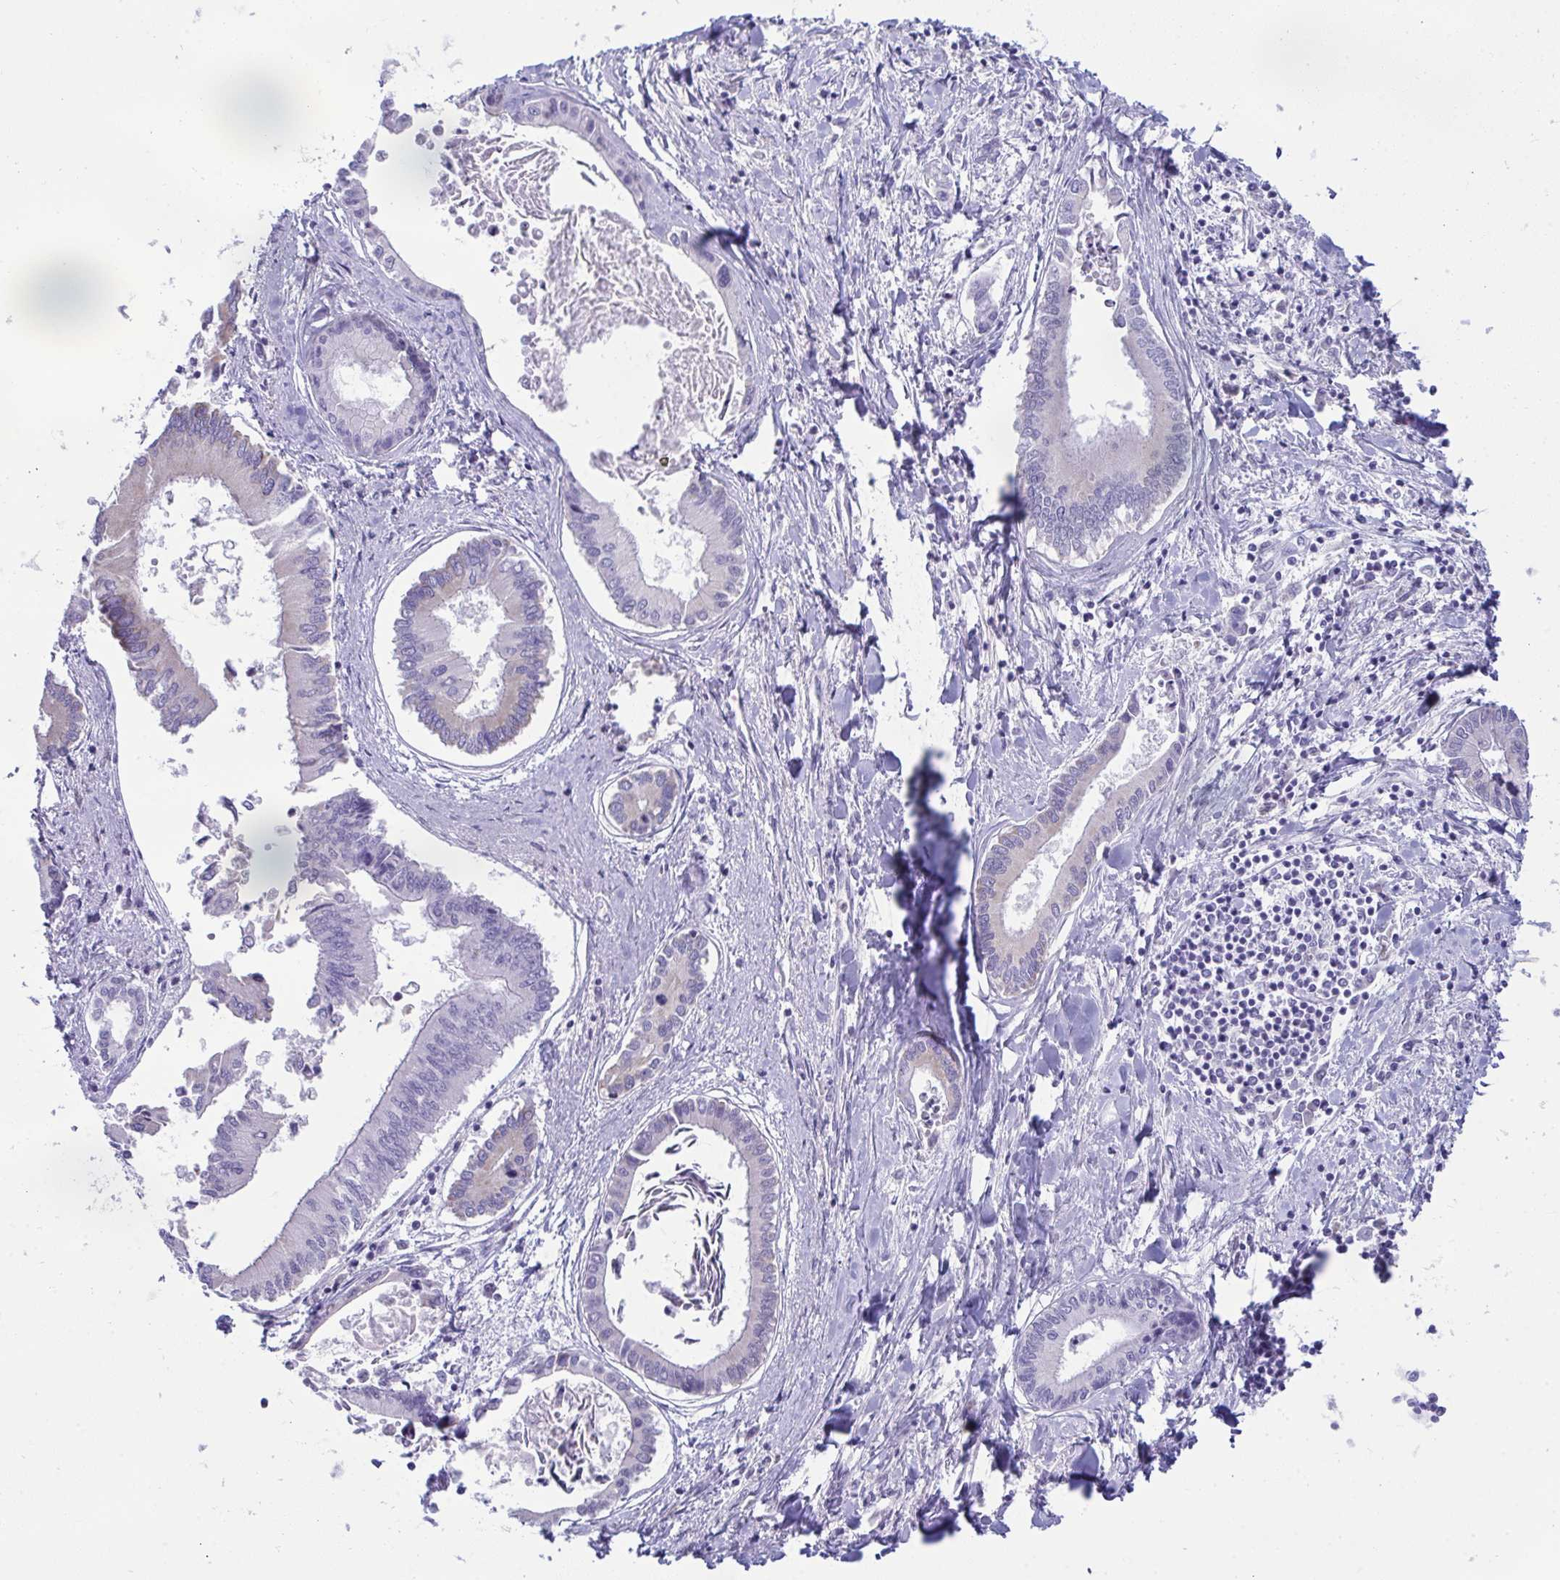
{"staining": {"intensity": "negative", "quantity": "none", "location": "none"}, "tissue": "liver cancer", "cell_type": "Tumor cells", "image_type": "cancer", "snomed": [{"axis": "morphology", "description": "Cholangiocarcinoma"}, {"axis": "topography", "description": "Liver"}], "caption": "Immunohistochemical staining of liver cancer reveals no significant expression in tumor cells.", "gene": "PLA2G12B", "patient": {"sex": "male", "age": 66}}